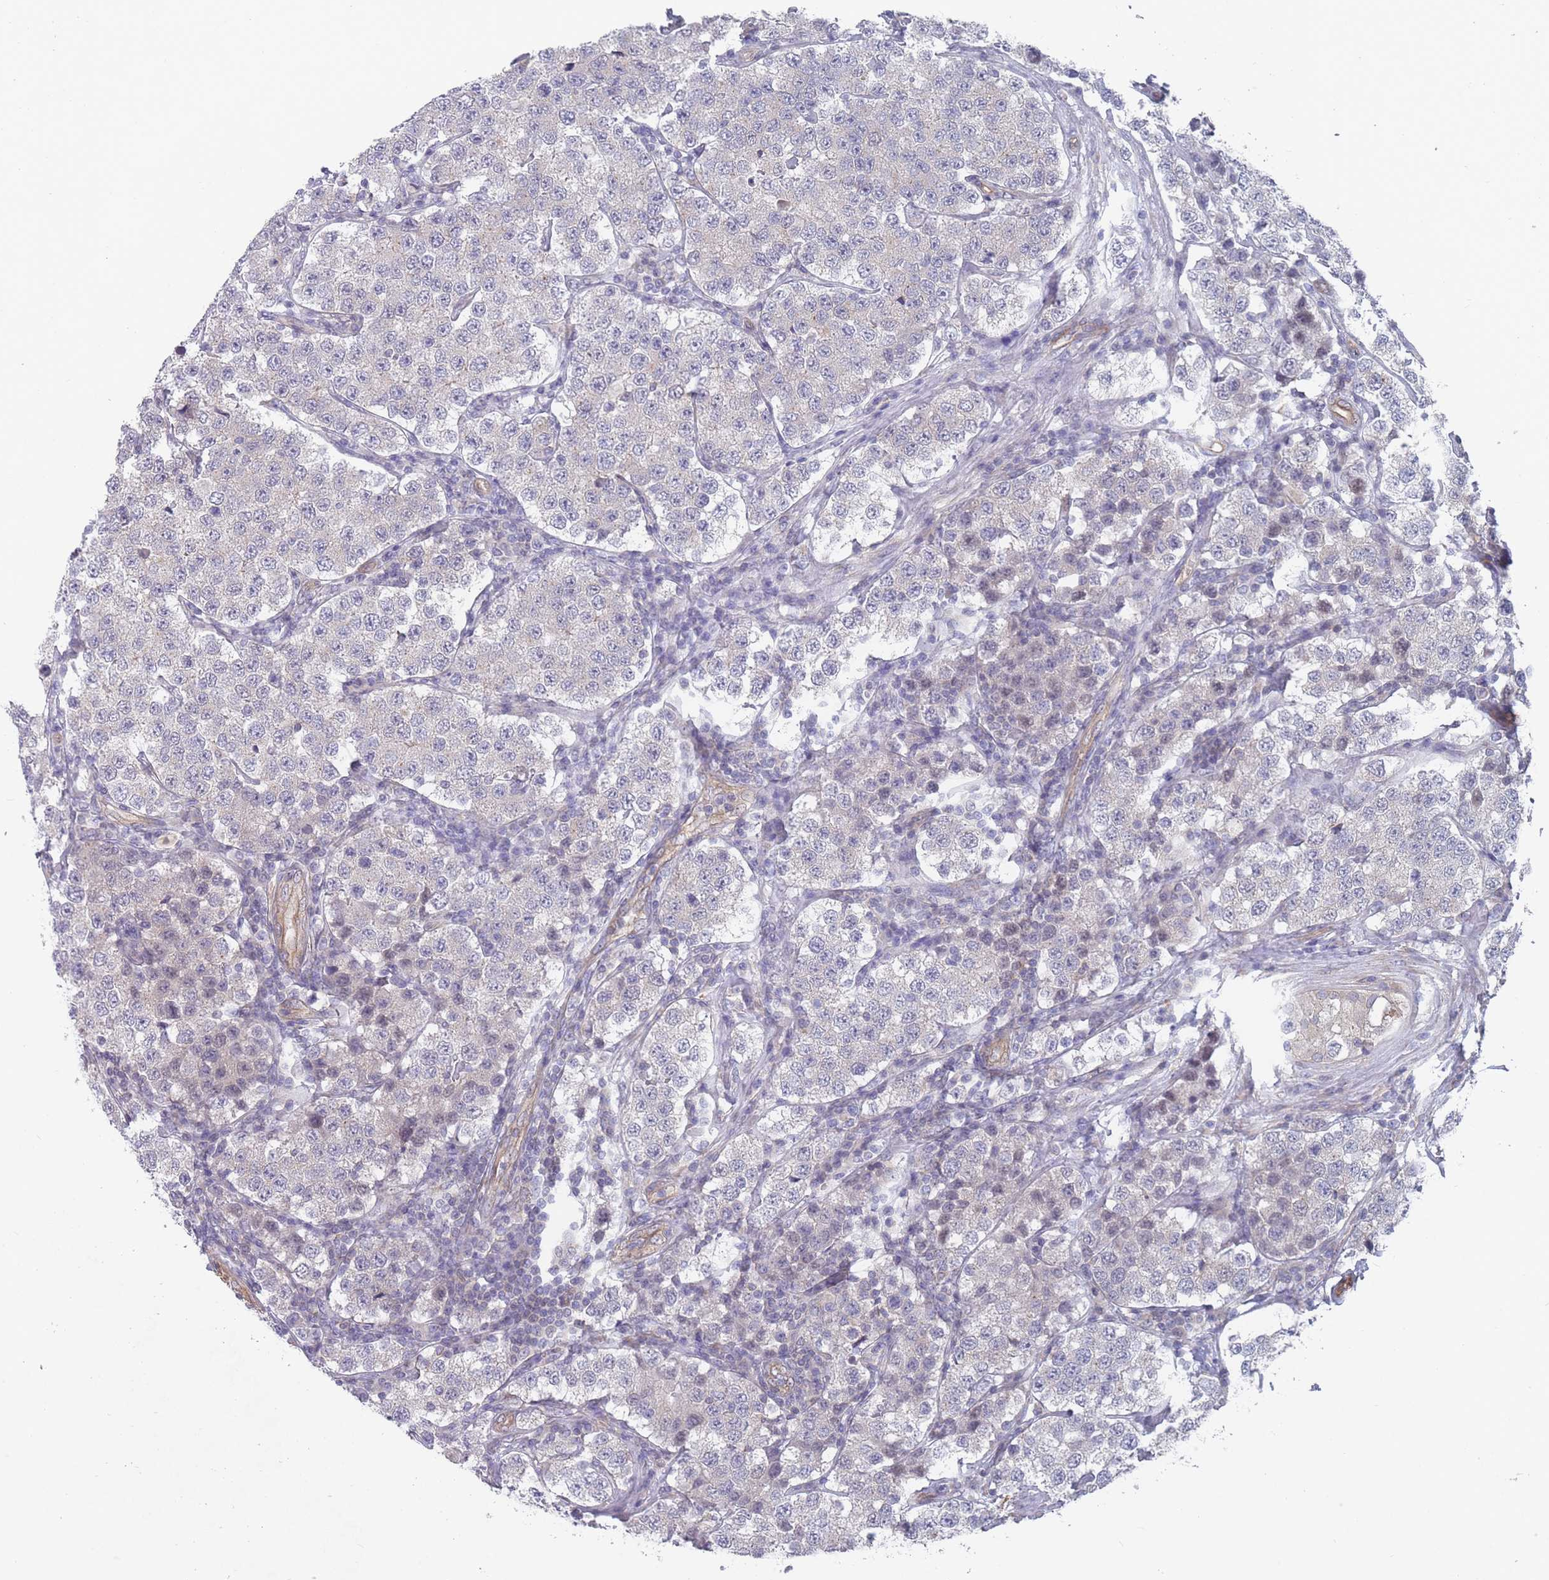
{"staining": {"intensity": "negative", "quantity": "none", "location": "none"}, "tissue": "testis cancer", "cell_type": "Tumor cells", "image_type": "cancer", "snomed": [{"axis": "morphology", "description": "Seminoma, NOS"}, {"axis": "topography", "description": "Testis"}], "caption": "DAB immunohistochemical staining of human testis cancer (seminoma) displays no significant staining in tumor cells.", "gene": "SLC1A6", "patient": {"sex": "male", "age": 34}}